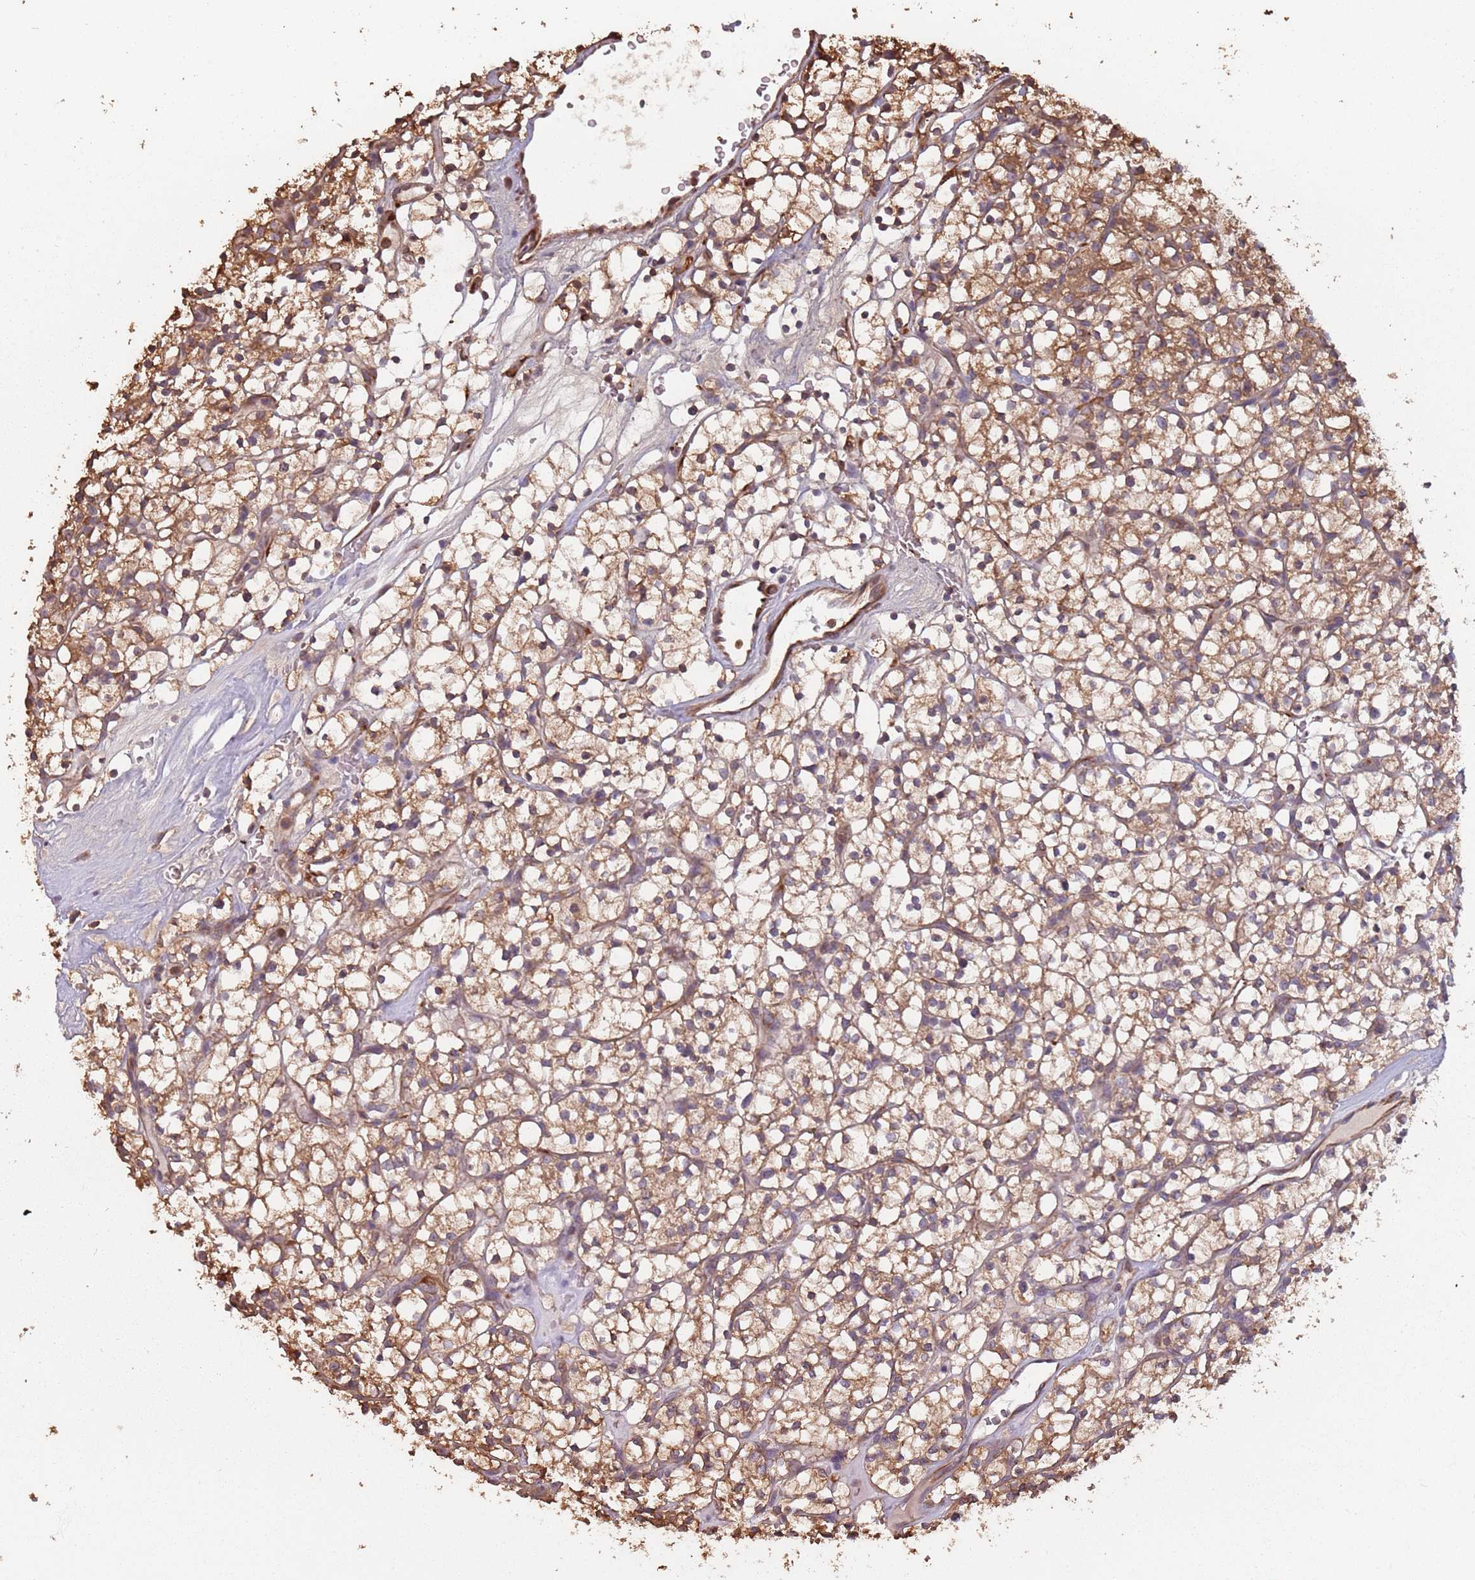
{"staining": {"intensity": "moderate", "quantity": ">75%", "location": "cytoplasmic/membranous"}, "tissue": "renal cancer", "cell_type": "Tumor cells", "image_type": "cancer", "snomed": [{"axis": "morphology", "description": "Adenocarcinoma, NOS"}, {"axis": "topography", "description": "Kidney"}], "caption": "Protein expression analysis of human renal cancer reveals moderate cytoplasmic/membranous positivity in about >75% of tumor cells.", "gene": "COG4", "patient": {"sex": "female", "age": 64}}